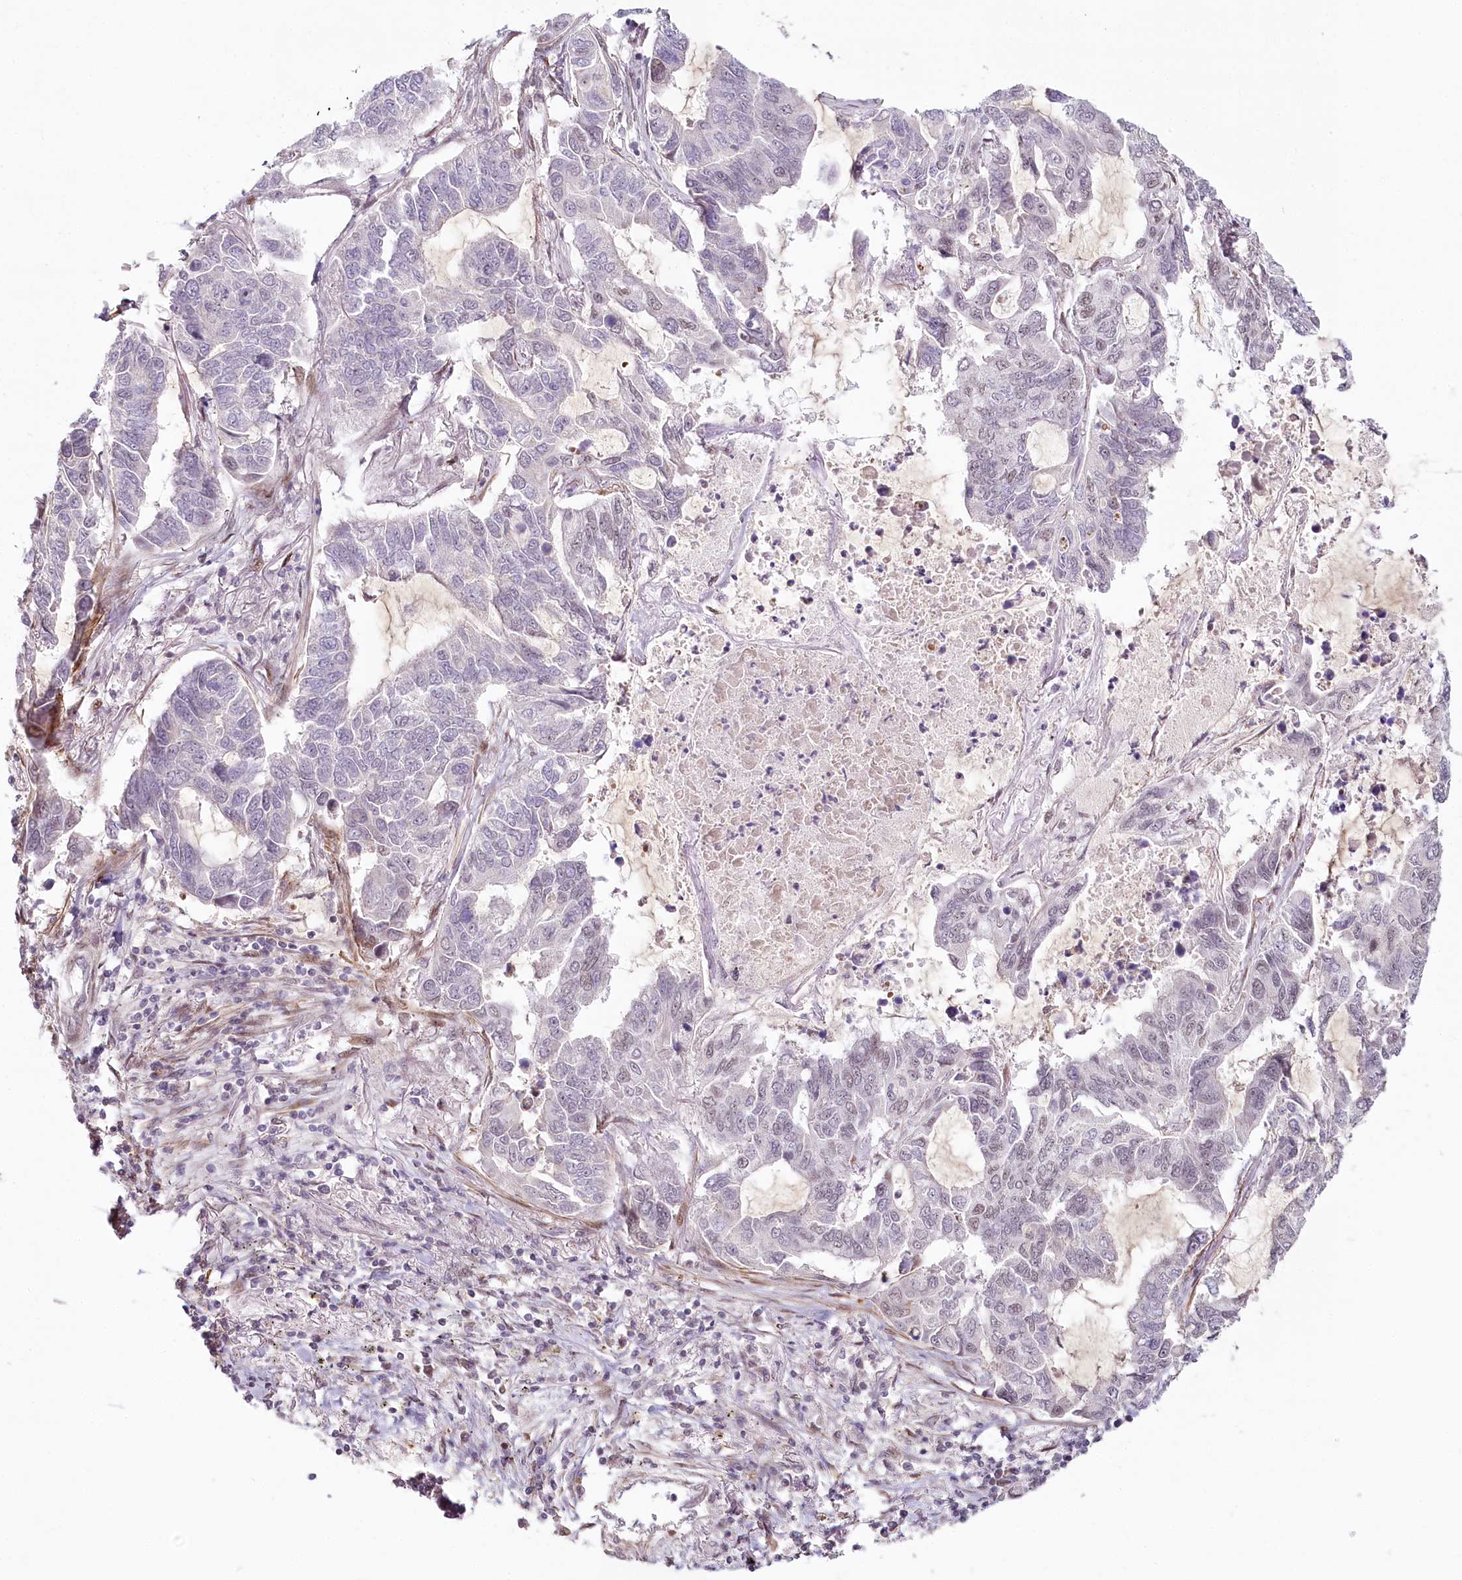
{"staining": {"intensity": "negative", "quantity": "none", "location": "none"}, "tissue": "lung cancer", "cell_type": "Tumor cells", "image_type": "cancer", "snomed": [{"axis": "morphology", "description": "Adenocarcinoma, NOS"}, {"axis": "topography", "description": "Lung"}], "caption": "An image of adenocarcinoma (lung) stained for a protein shows no brown staining in tumor cells.", "gene": "FAM204A", "patient": {"sex": "male", "age": 64}}